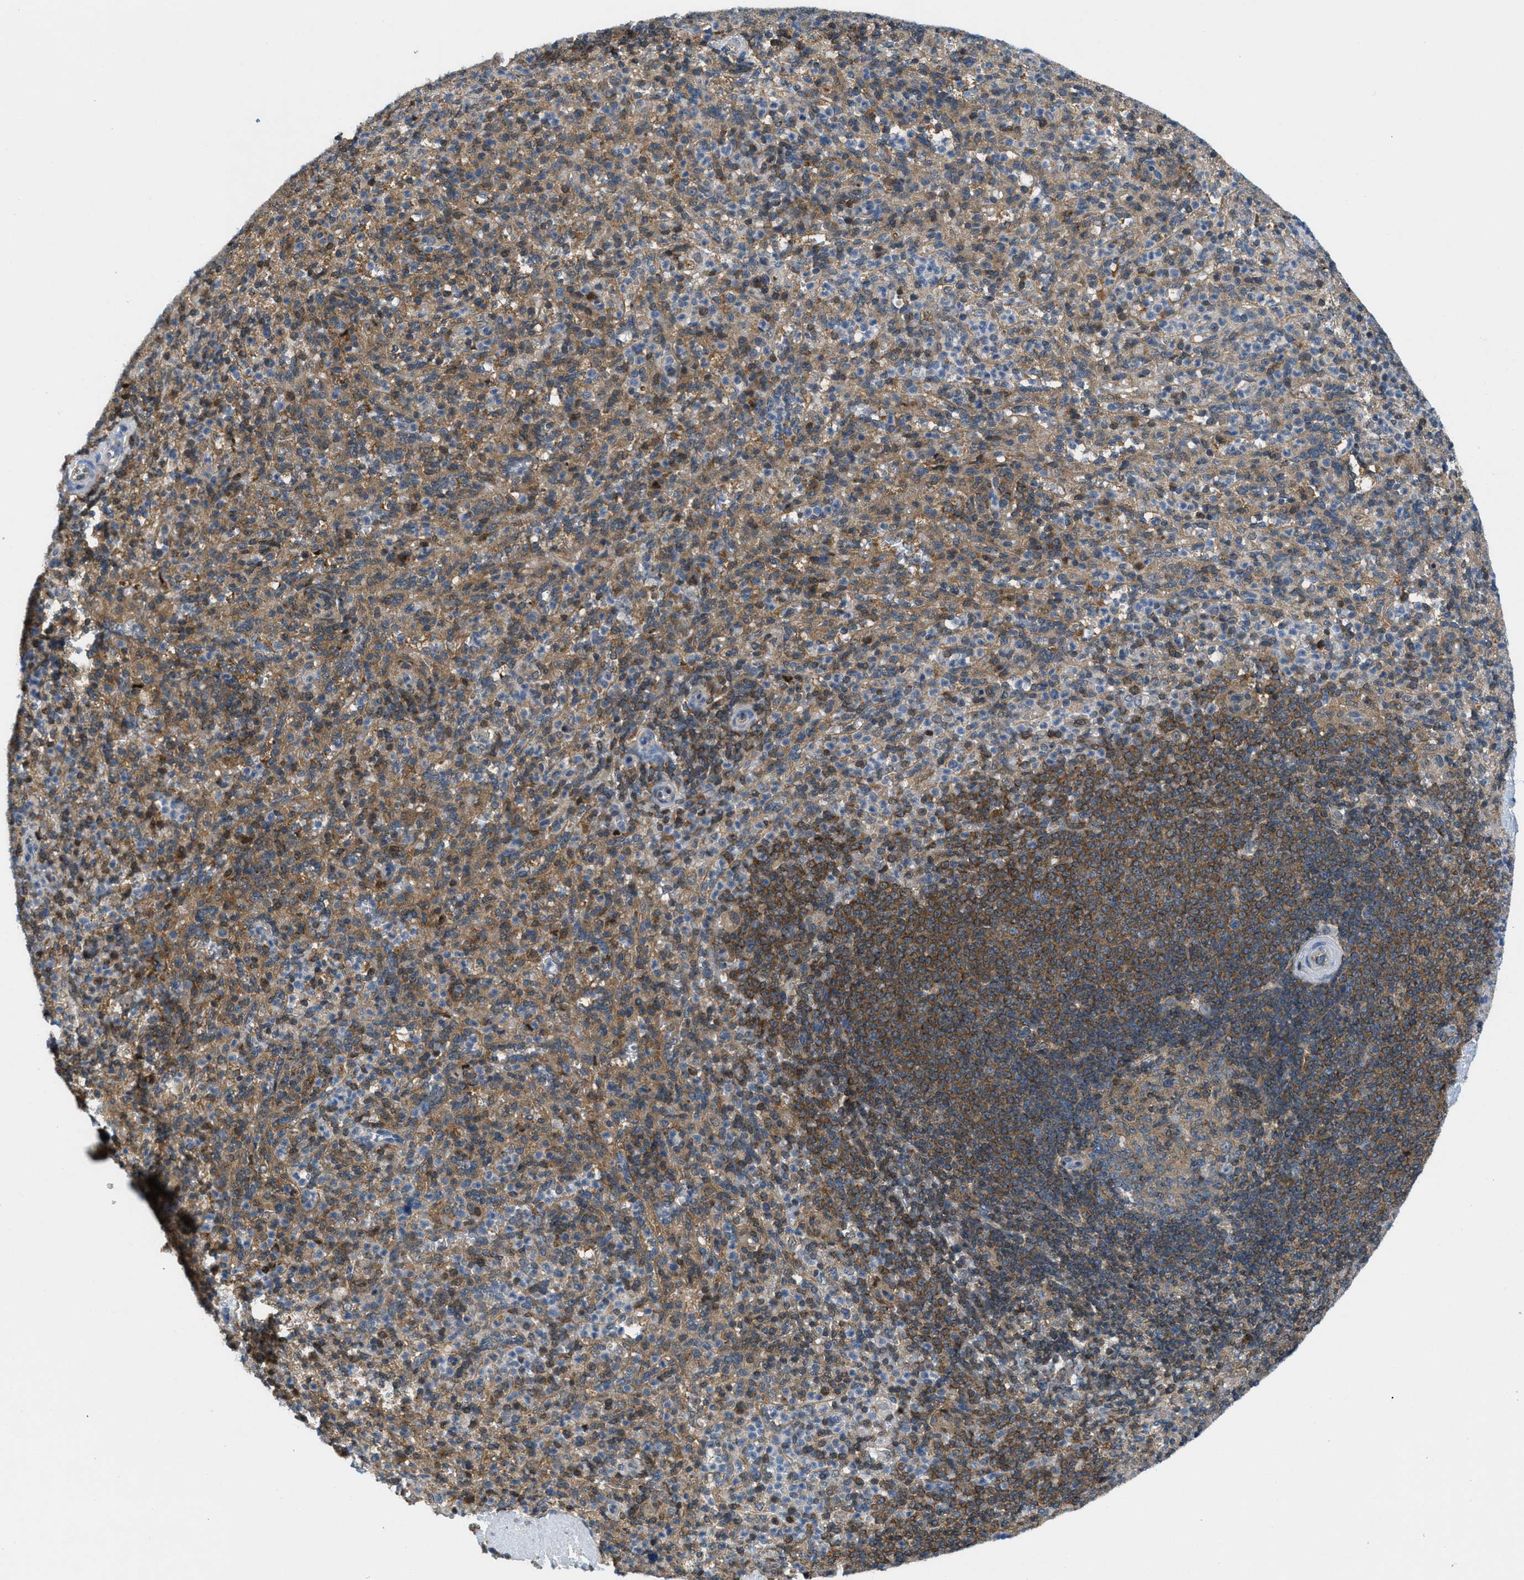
{"staining": {"intensity": "moderate", "quantity": ">75%", "location": "cytoplasmic/membranous"}, "tissue": "spleen", "cell_type": "Cells in red pulp", "image_type": "normal", "snomed": [{"axis": "morphology", "description": "Normal tissue, NOS"}, {"axis": "topography", "description": "Spleen"}], "caption": "Immunohistochemistry (IHC) micrograph of benign spleen: spleen stained using immunohistochemistry reveals medium levels of moderate protein expression localized specifically in the cytoplasmic/membranous of cells in red pulp, appearing as a cytoplasmic/membranous brown color.", "gene": "PIP5K1C", "patient": {"sex": "male", "age": 36}}